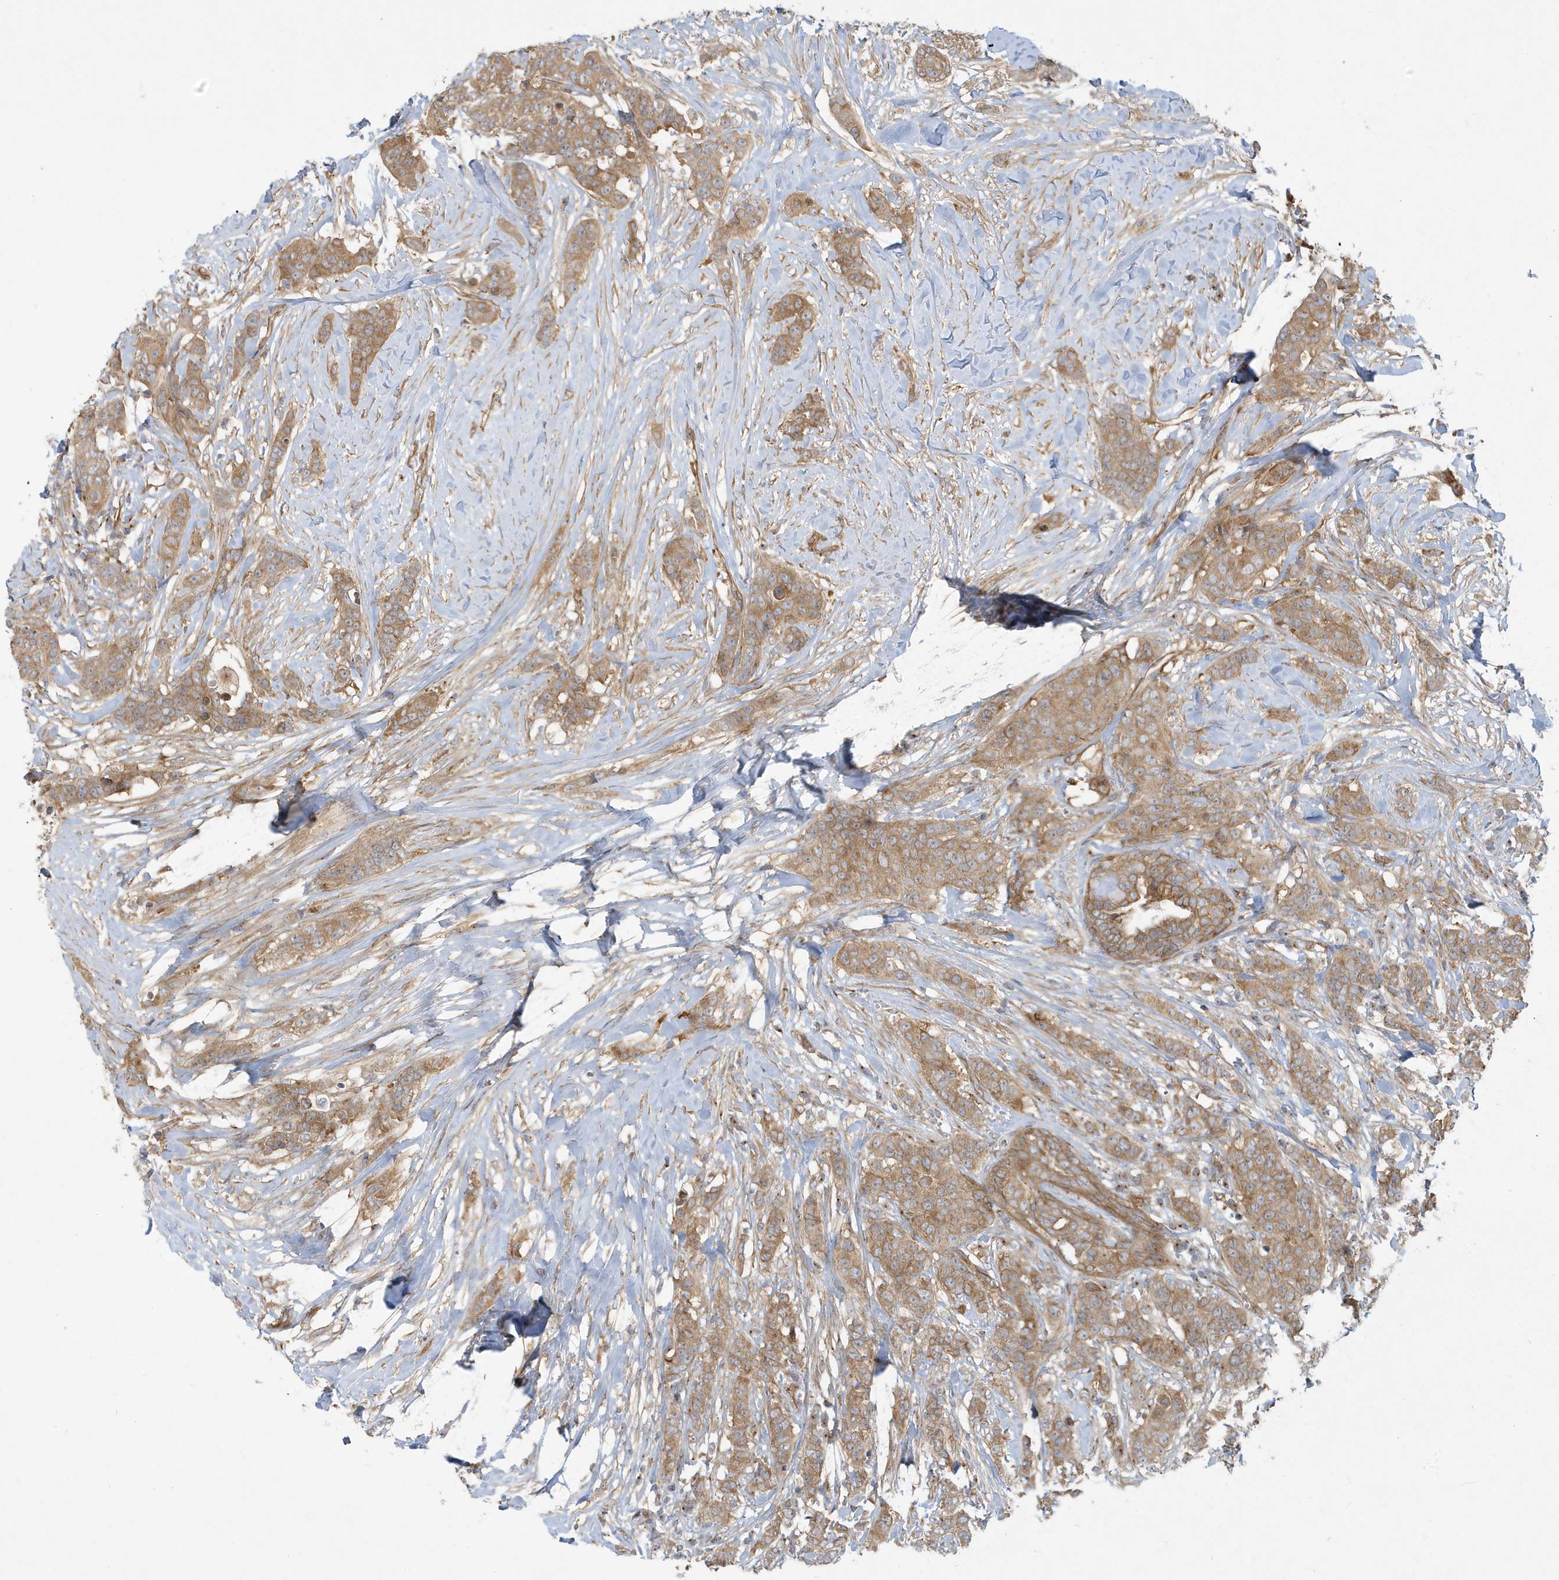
{"staining": {"intensity": "moderate", "quantity": ">75%", "location": "cytoplasmic/membranous"}, "tissue": "breast cancer", "cell_type": "Tumor cells", "image_type": "cancer", "snomed": [{"axis": "morphology", "description": "Duct carcinoma"}, {"axis": "topography", "description": "Breast"}], "caption": "IHC image of human breast cancer stained for a protein (brown), which demonstrates medium levels of moderate cytoplasmic/membranous staining in approximately >75% of tumor cells.", "gene": "ATP23", "patient": {"sex": "female", "age": 40}}